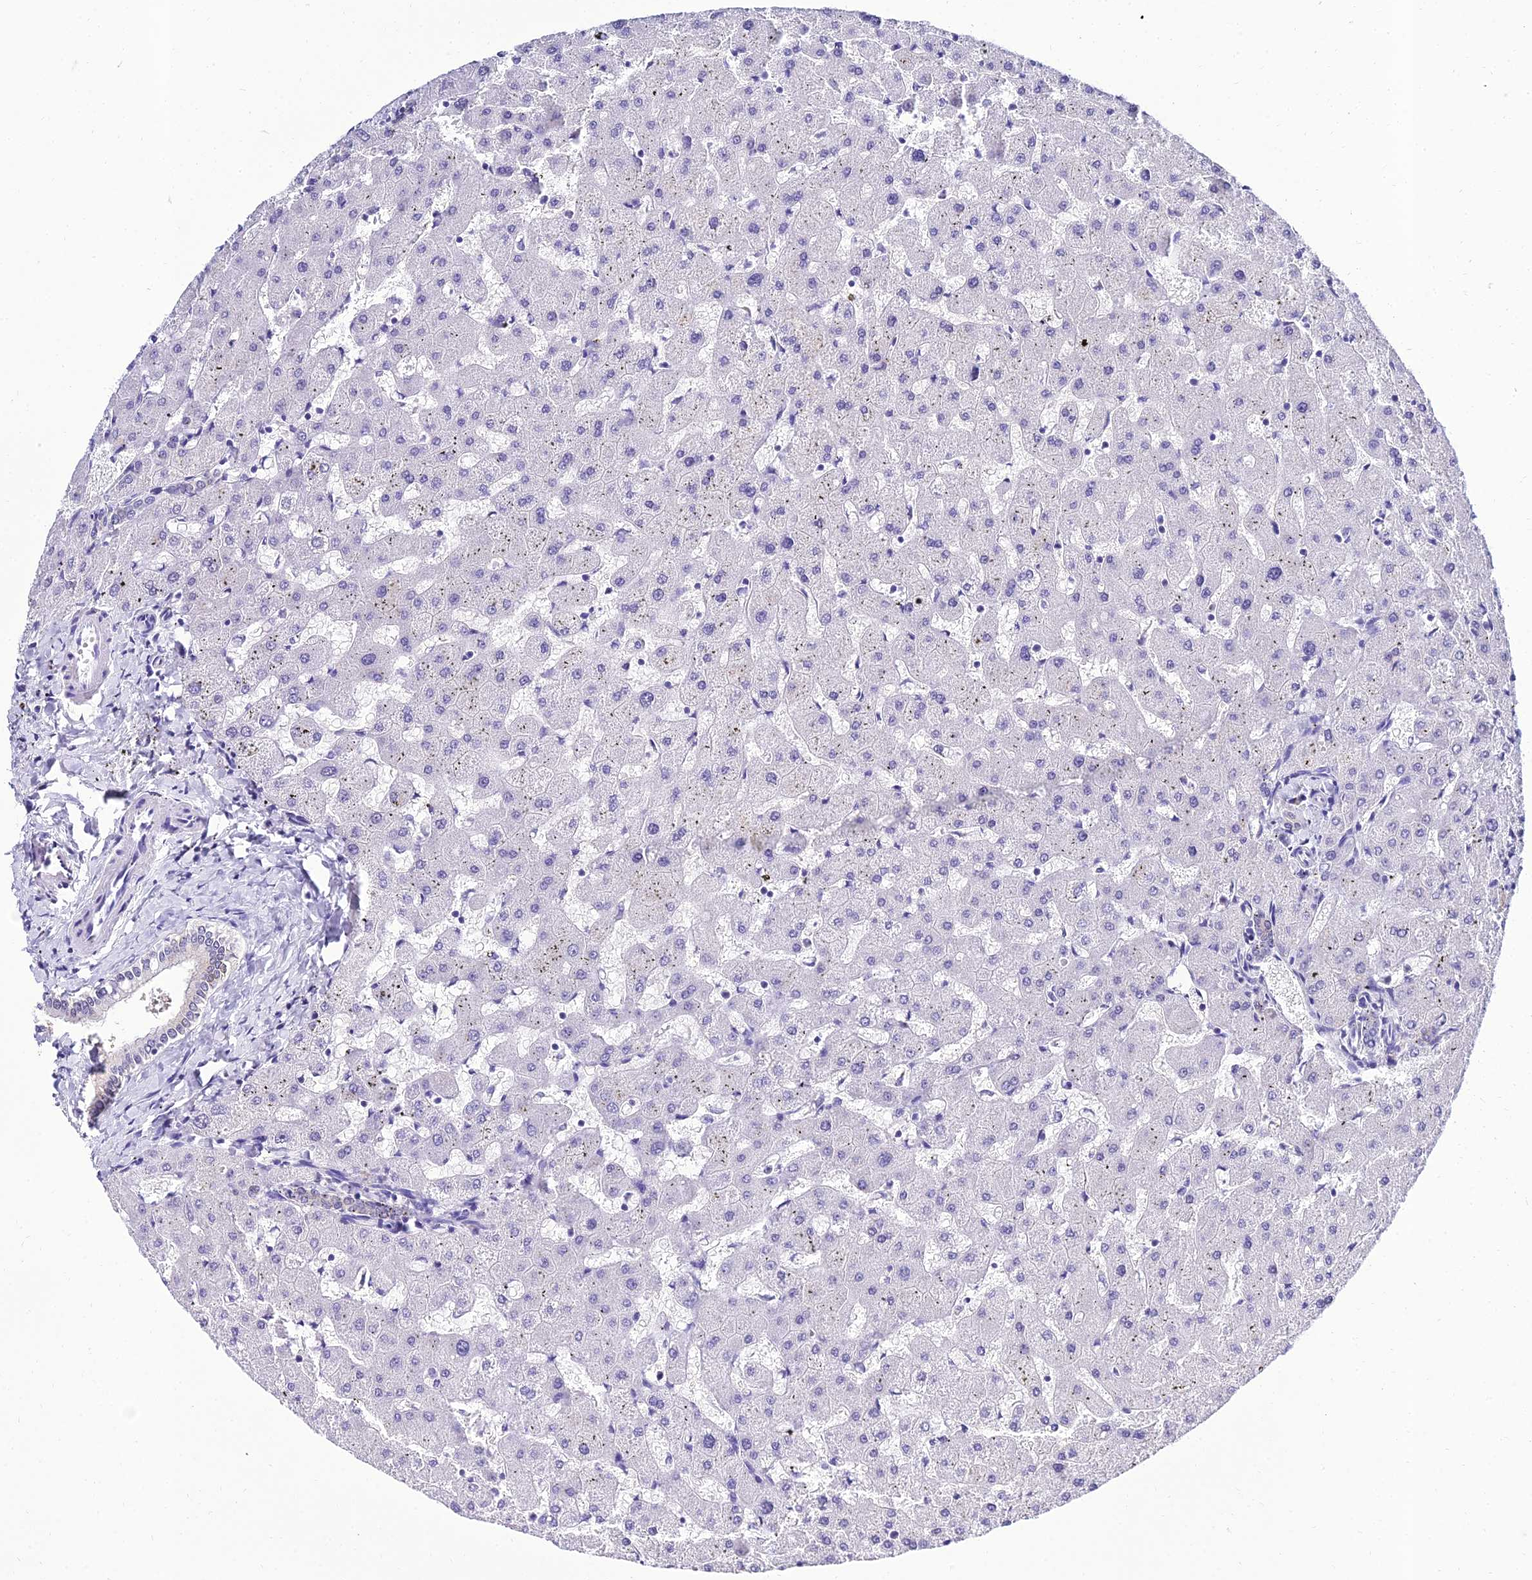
{"staining": {"intensity": "negative", "quantity": "none", "location": "none"}, "tissue": "liver", "cell_type": "Cholangiocytes", "image_type": "normal", "snomed": [{"axis": "morphology", "description": "Normal tissue, NOS"}, {"axis": "topography", "description": "Liver"}], "caption": "This is an immunohistochemistry micrograph of benign liver. There is no expression in cholangiocytes.", "gene": "PPP4R2", "patient": {"sex": "female", "age": 63}}